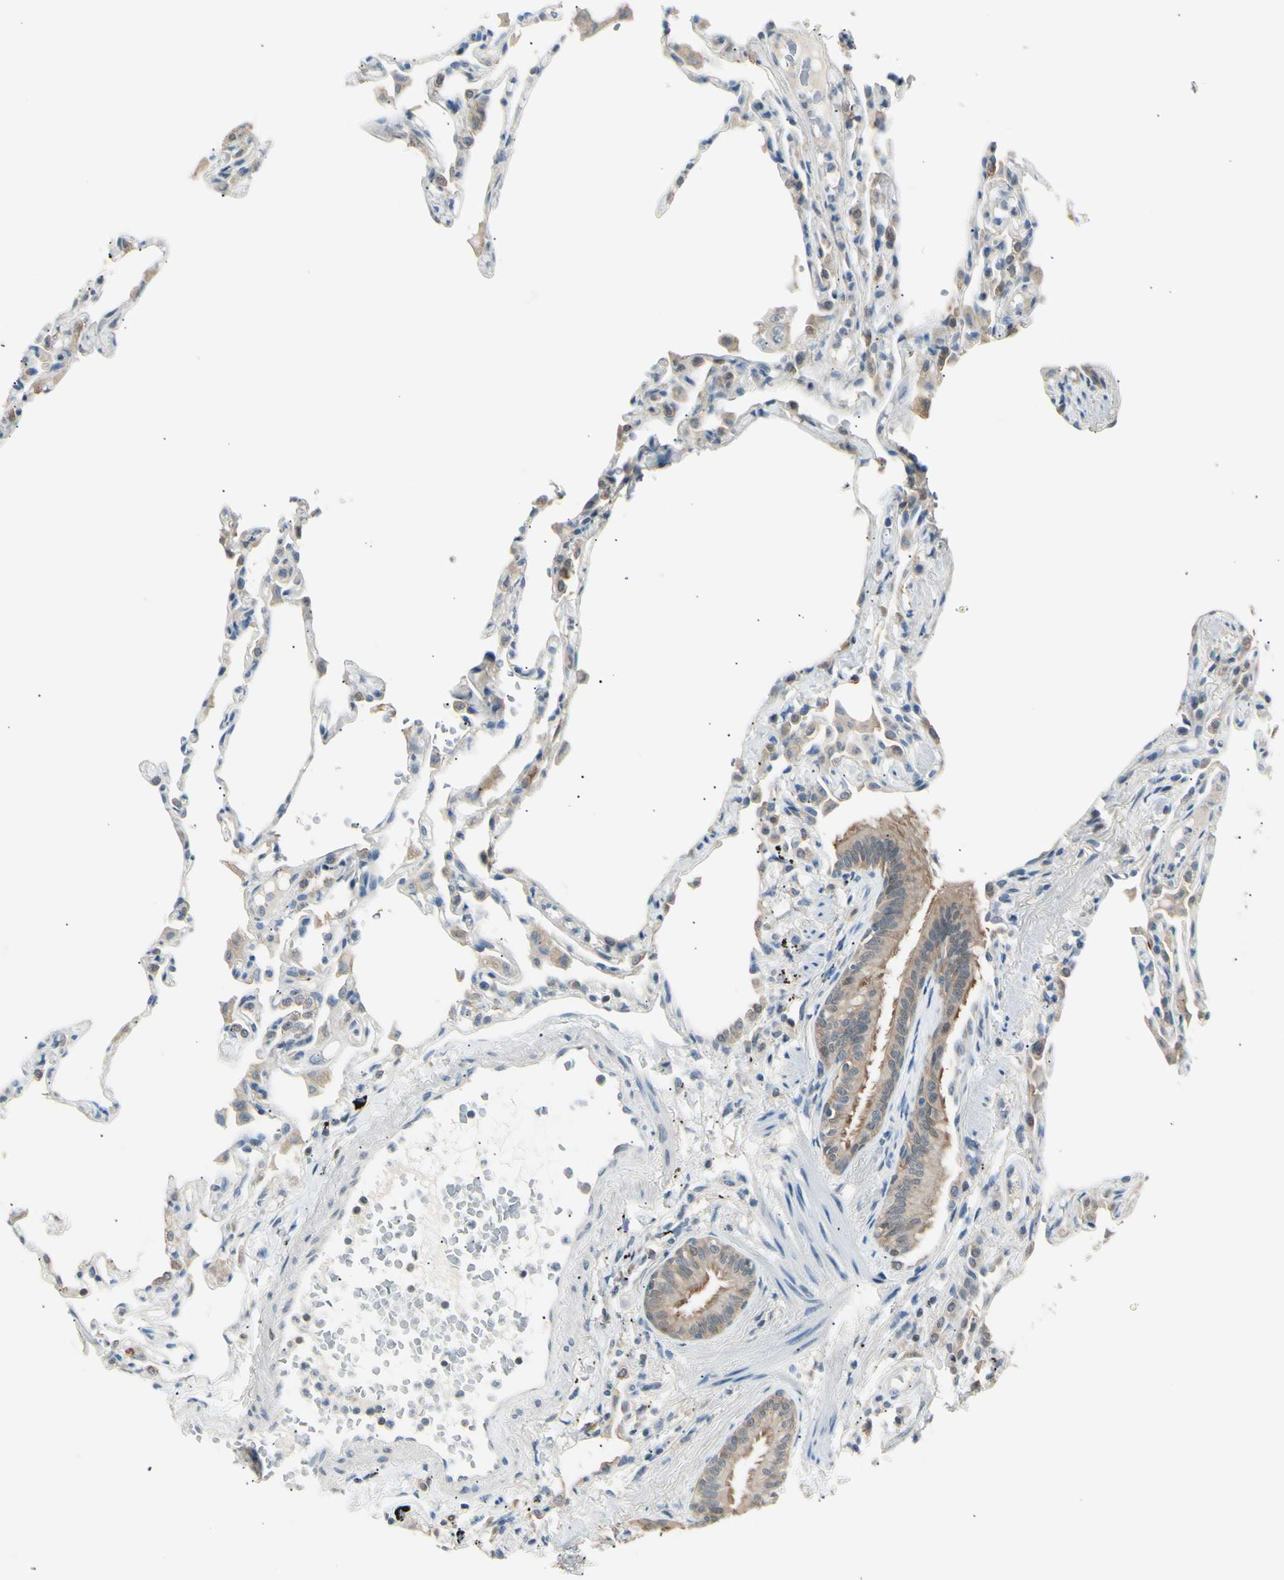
{"staining": {"intensity": "weak", "quantity": "<25%", "location": "cytoplasmic/membranous"}, "tissue": "lung", "cell_type": "Alveolar cells", "image_type": "normal", "snomed": [{"axis": "morphology", "description": "Normal tissue, NOS"}, {"axis": "topography", "description": "Lung"}], "caption": "Photomicrograph shows no protein expression in alveolar cells of unremarkable lung.", "gene": "LHPP", "patient": {"sex": "female", "age": 49}}